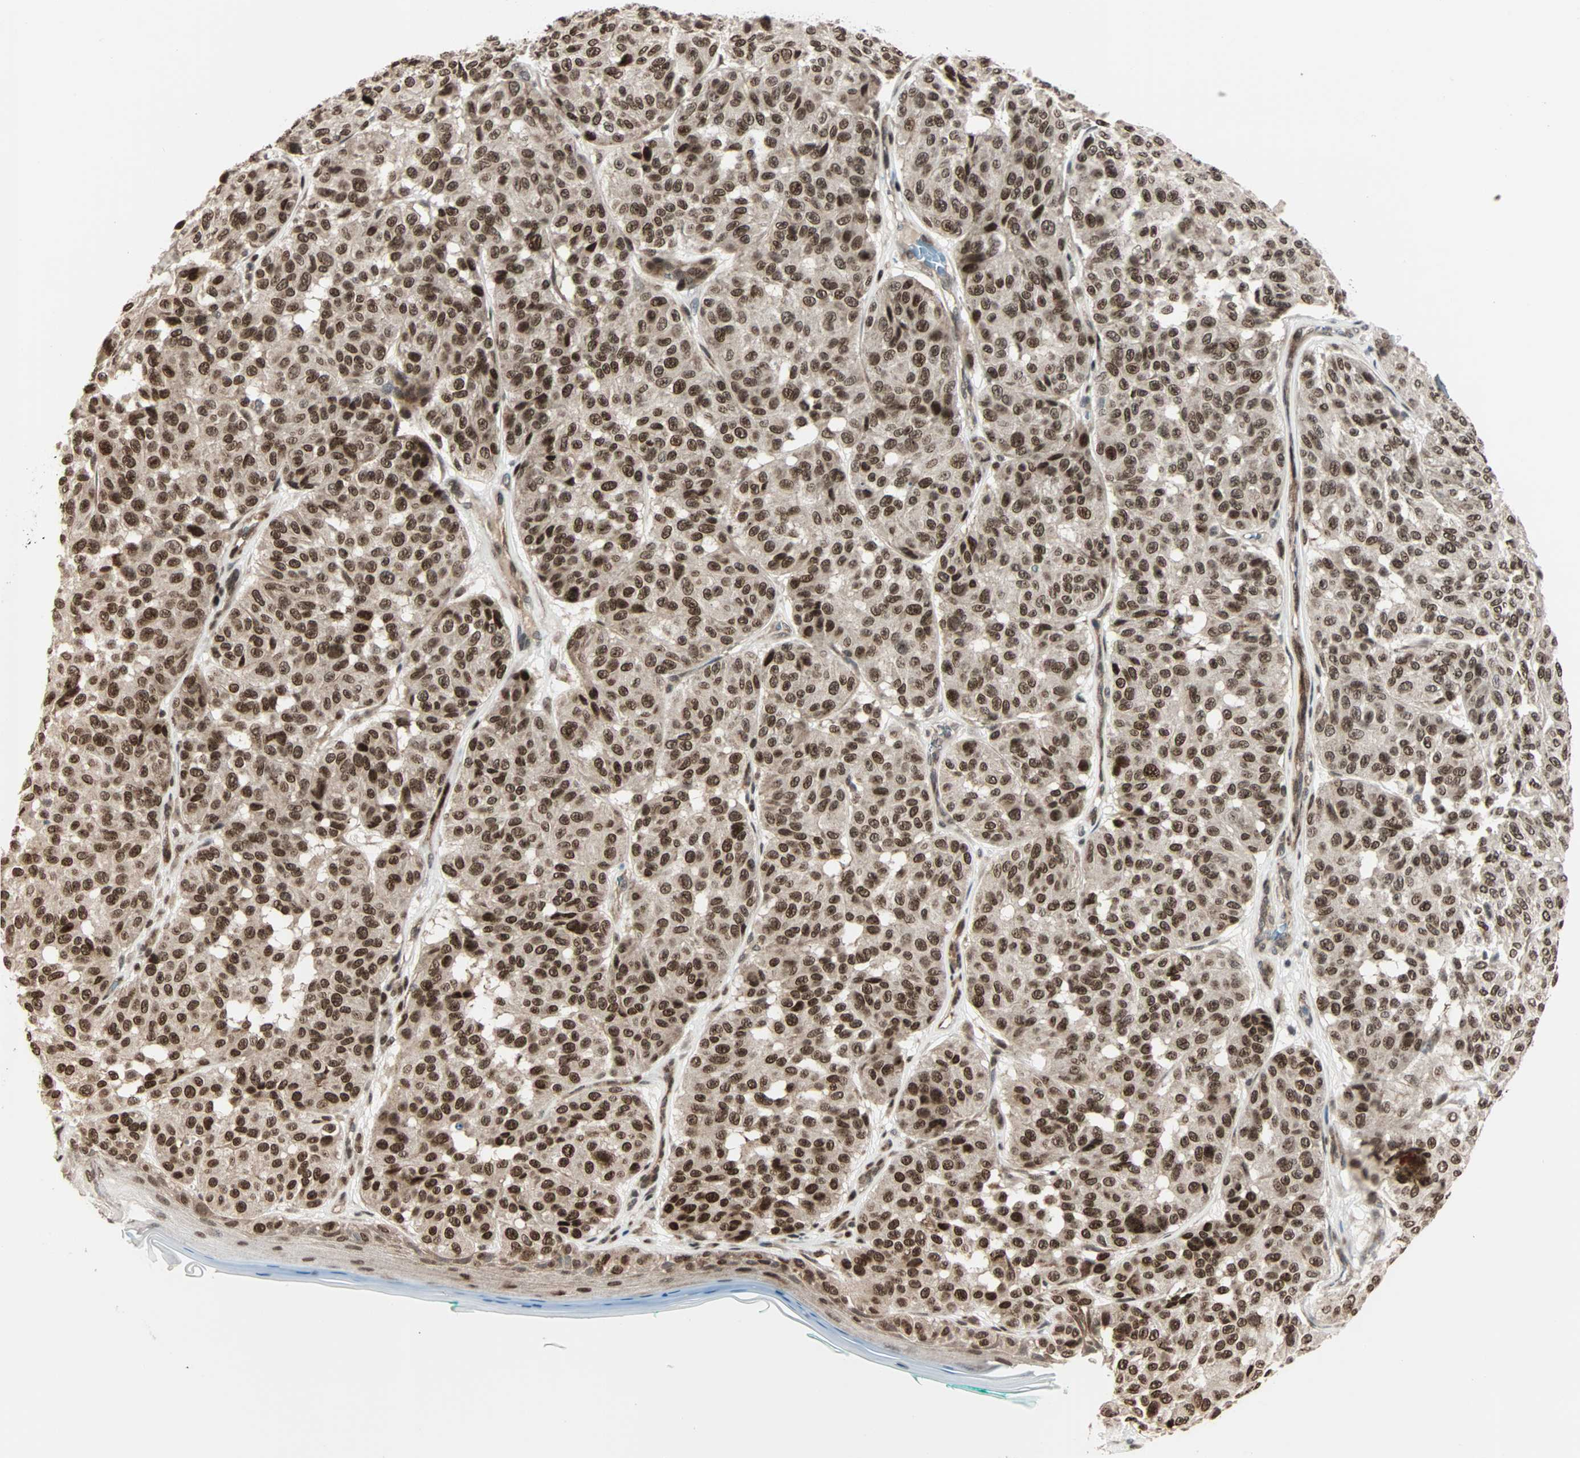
{"staining": {"intensity": "strong", "quantity": ">75%", "location": "nuclear"}, "tissue": "melanoma", "cell_type": "Tumor cells", "image_type": "cancer", "snomed": [{"axis": "morphology", "description": "Malignant melanoma, NOS"}, {"axis": "topography", "description": "Skin"}], "caption": "An immunohistochemistry micrograph of neoplastic tissue is shown. Protein staining in brown labels strong nuclear positivity in malignant melanoma within tumor cells.", "gene": "CBX4", "patient": {"sex": "female", "age": 46}}